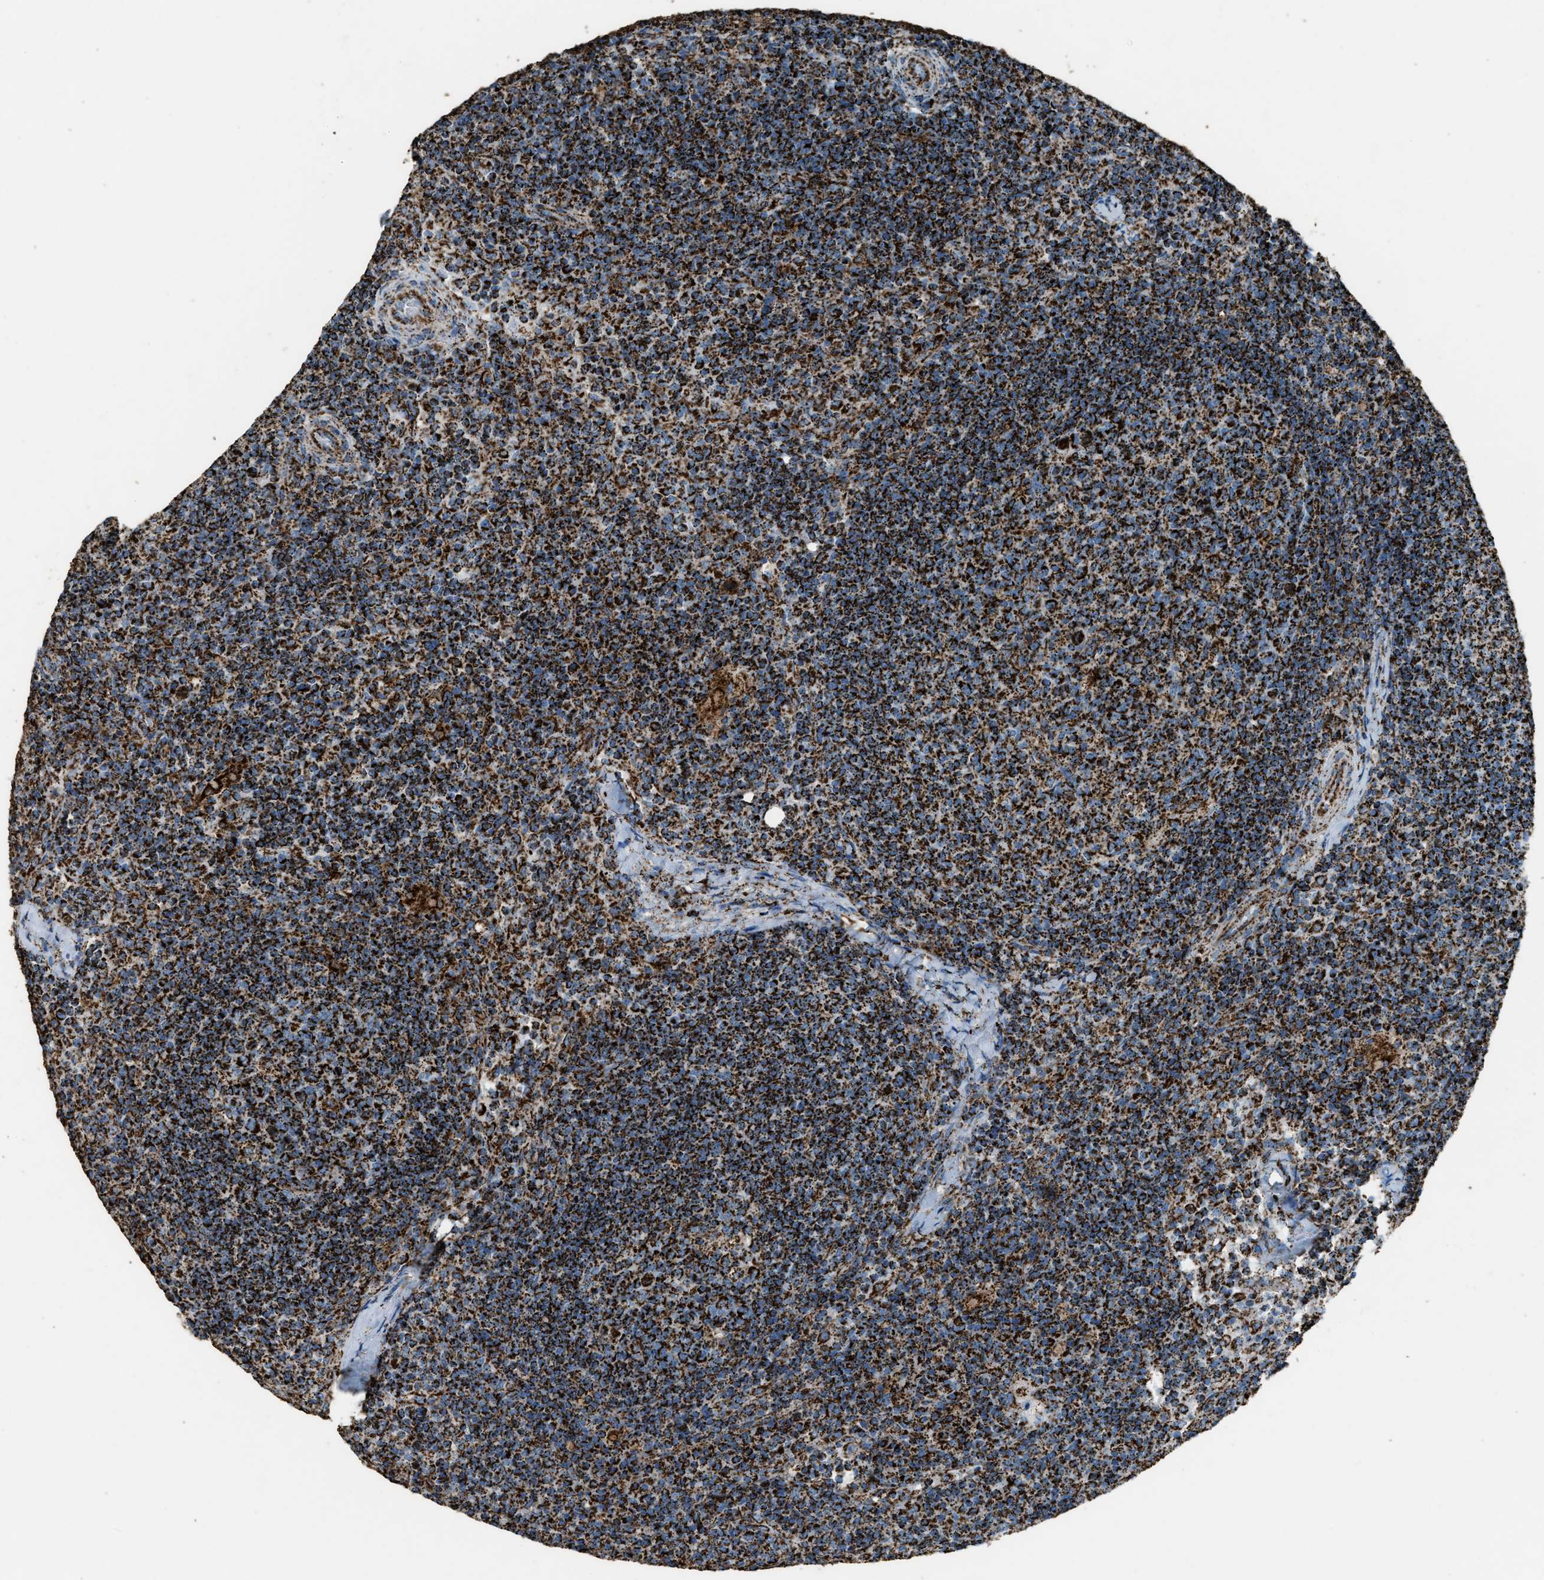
{"staining": {"intensity": "strong", "quantity": ">75%", "location": "cytoplasmic/membranous"}, "tissue": "lymph node", "cell_type": "Germinal center cells", "image_type": "normal", "snomed": [{"axis": "morphology", "description": "Normal tissue, NOS"}, {"axis": "morphology", "description": "Inflammation, NOS"}, {"axis": "topography", "description": "Lymph node"}], "caption": "Protein expression analysis of benign human lymph node reveals strong cytoplasmic/membranous positivity in approximately >75% of germinal center cells.", "gene": "MDH2", "patient": {"sex": "male", "age": 55}}